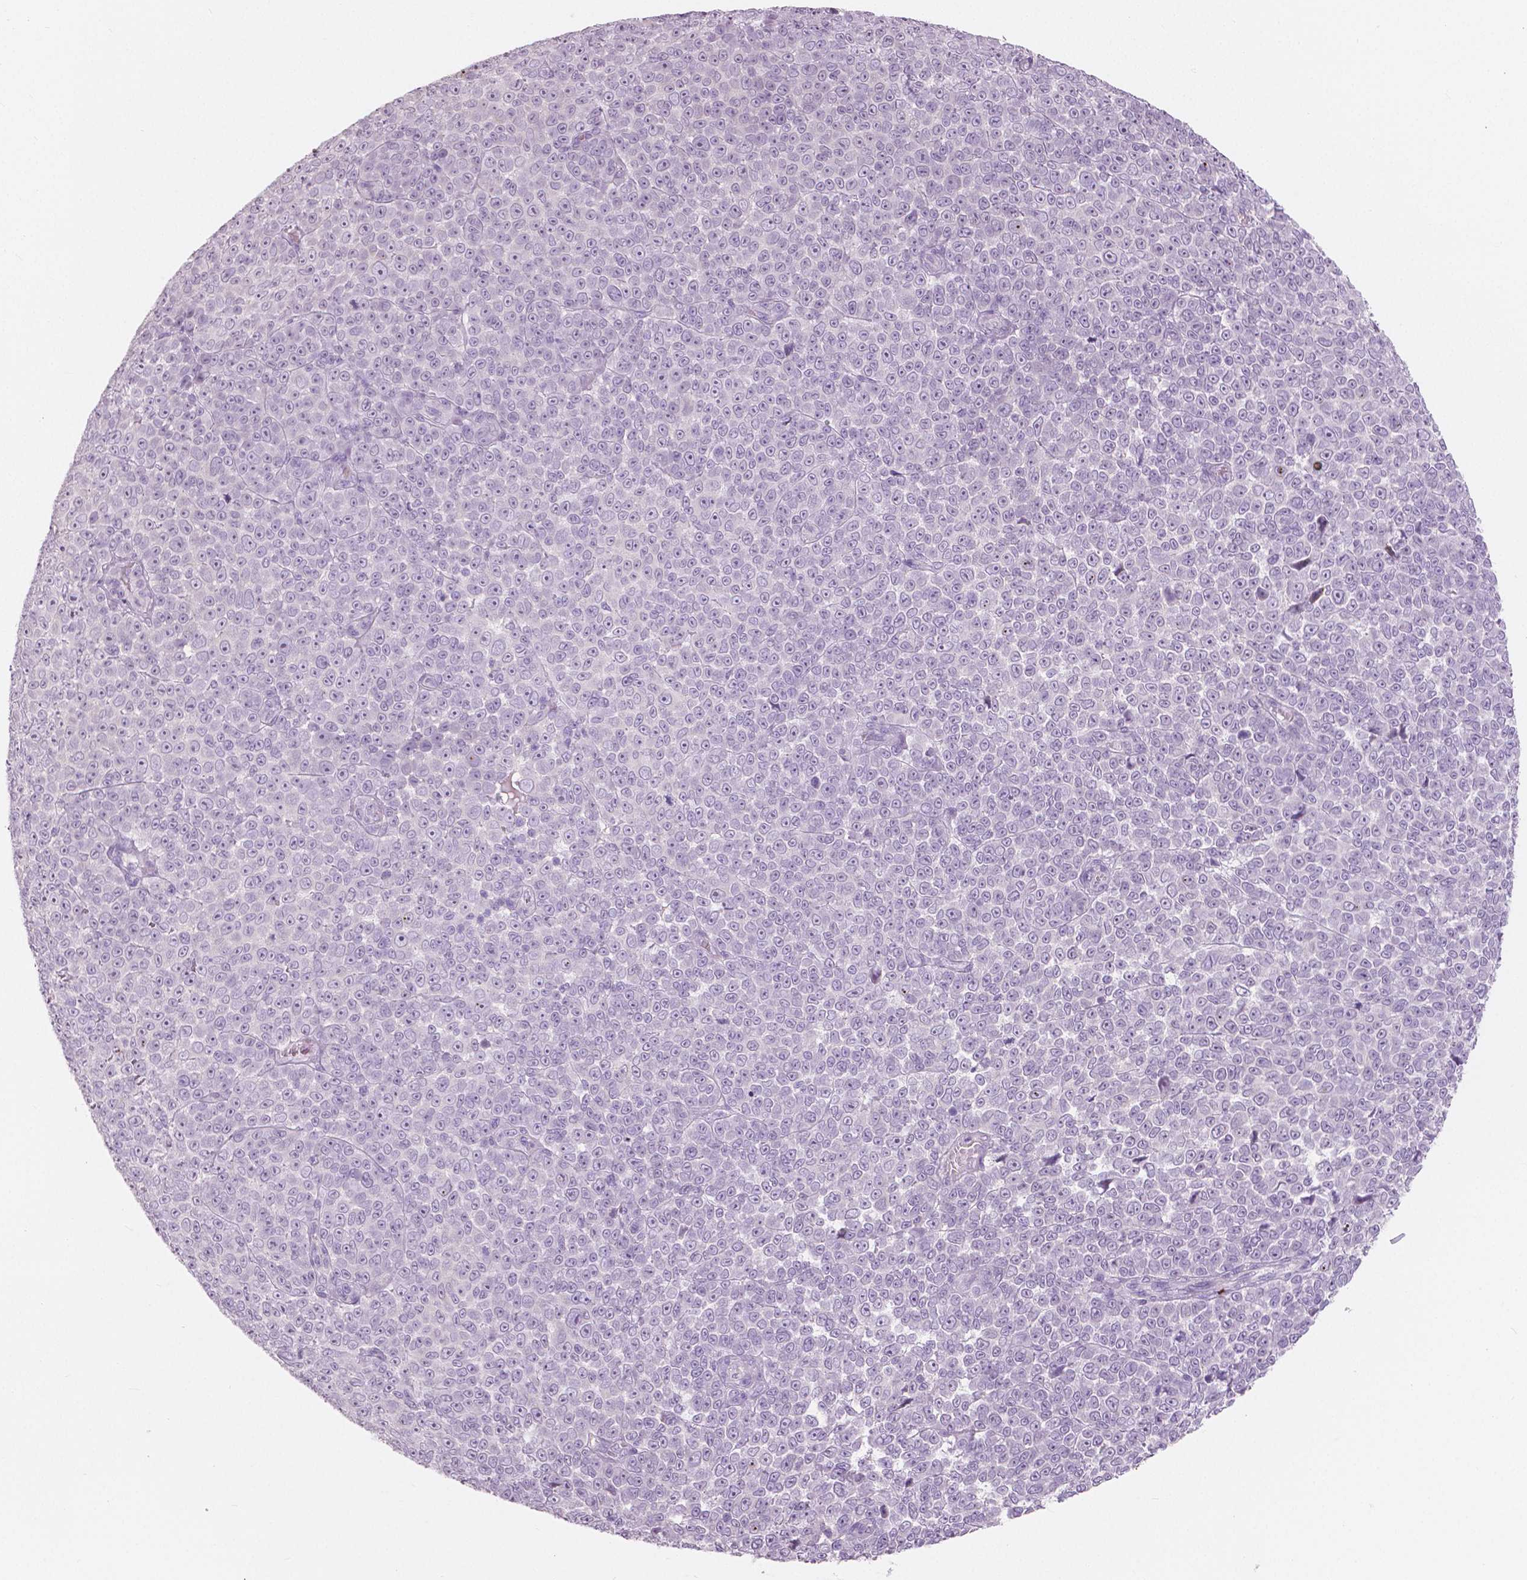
{"staining": {"intensity": "negative", "quantity": "none", "location": "none"}, "tissue": "melanoma", "cell_type": "Tumor cells", "image_type": "cancer", "snomed": [{"axis": "morphology", "description": "Malignant melanoma, NOS"}, {"axis": "topography", "description": "Skin"}], "caption": "Tumor cells are negative for protein expression in human malignant melanoma. Brightfield microscopy of immunohistochemistry (IHC) stained with DAB (brown) and hematoxylin (blue), captured at high magnification.", "gene": "A4GNT", "patient": {"sex": "female", "age": 95}}